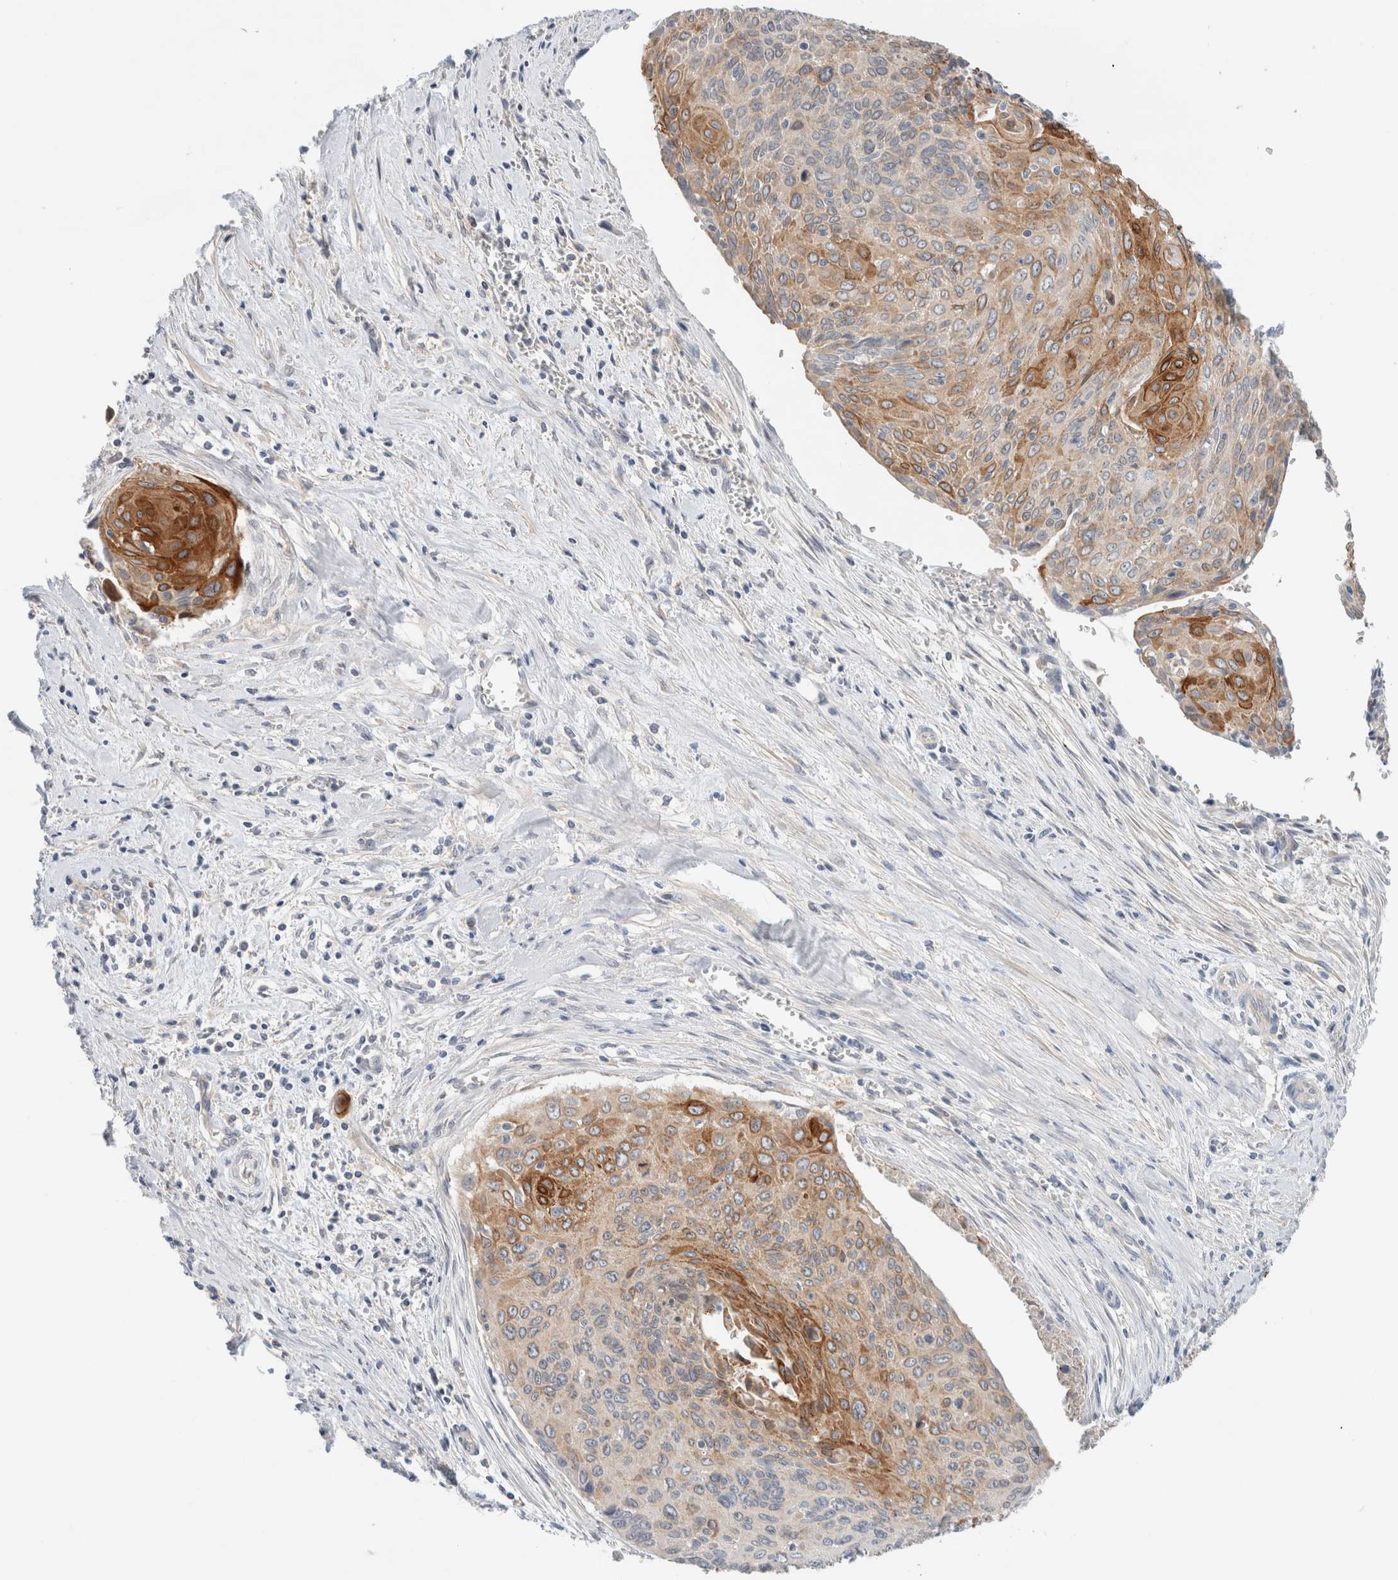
{"staining": {"intensity": "moderate", "quantity": "25%-75%", "location": "cytoplasmic/membranous"}, "tissue": "cervical cancer", "cell_type": "Tumor cells", "image_type": "cancer", "snomed": [{"axis": "morphology", "description": "Squamous cell carcinoma, NOS"}, {"axis": "topography", "description": "Cervix"}], "caption": "Cervical cancer (squamous cell carcinoma) stained with a protein marker displays moderate staining in tumor cells.", "gene": "SDR16C5", "patient": {"sex": "female", "age": 55}}